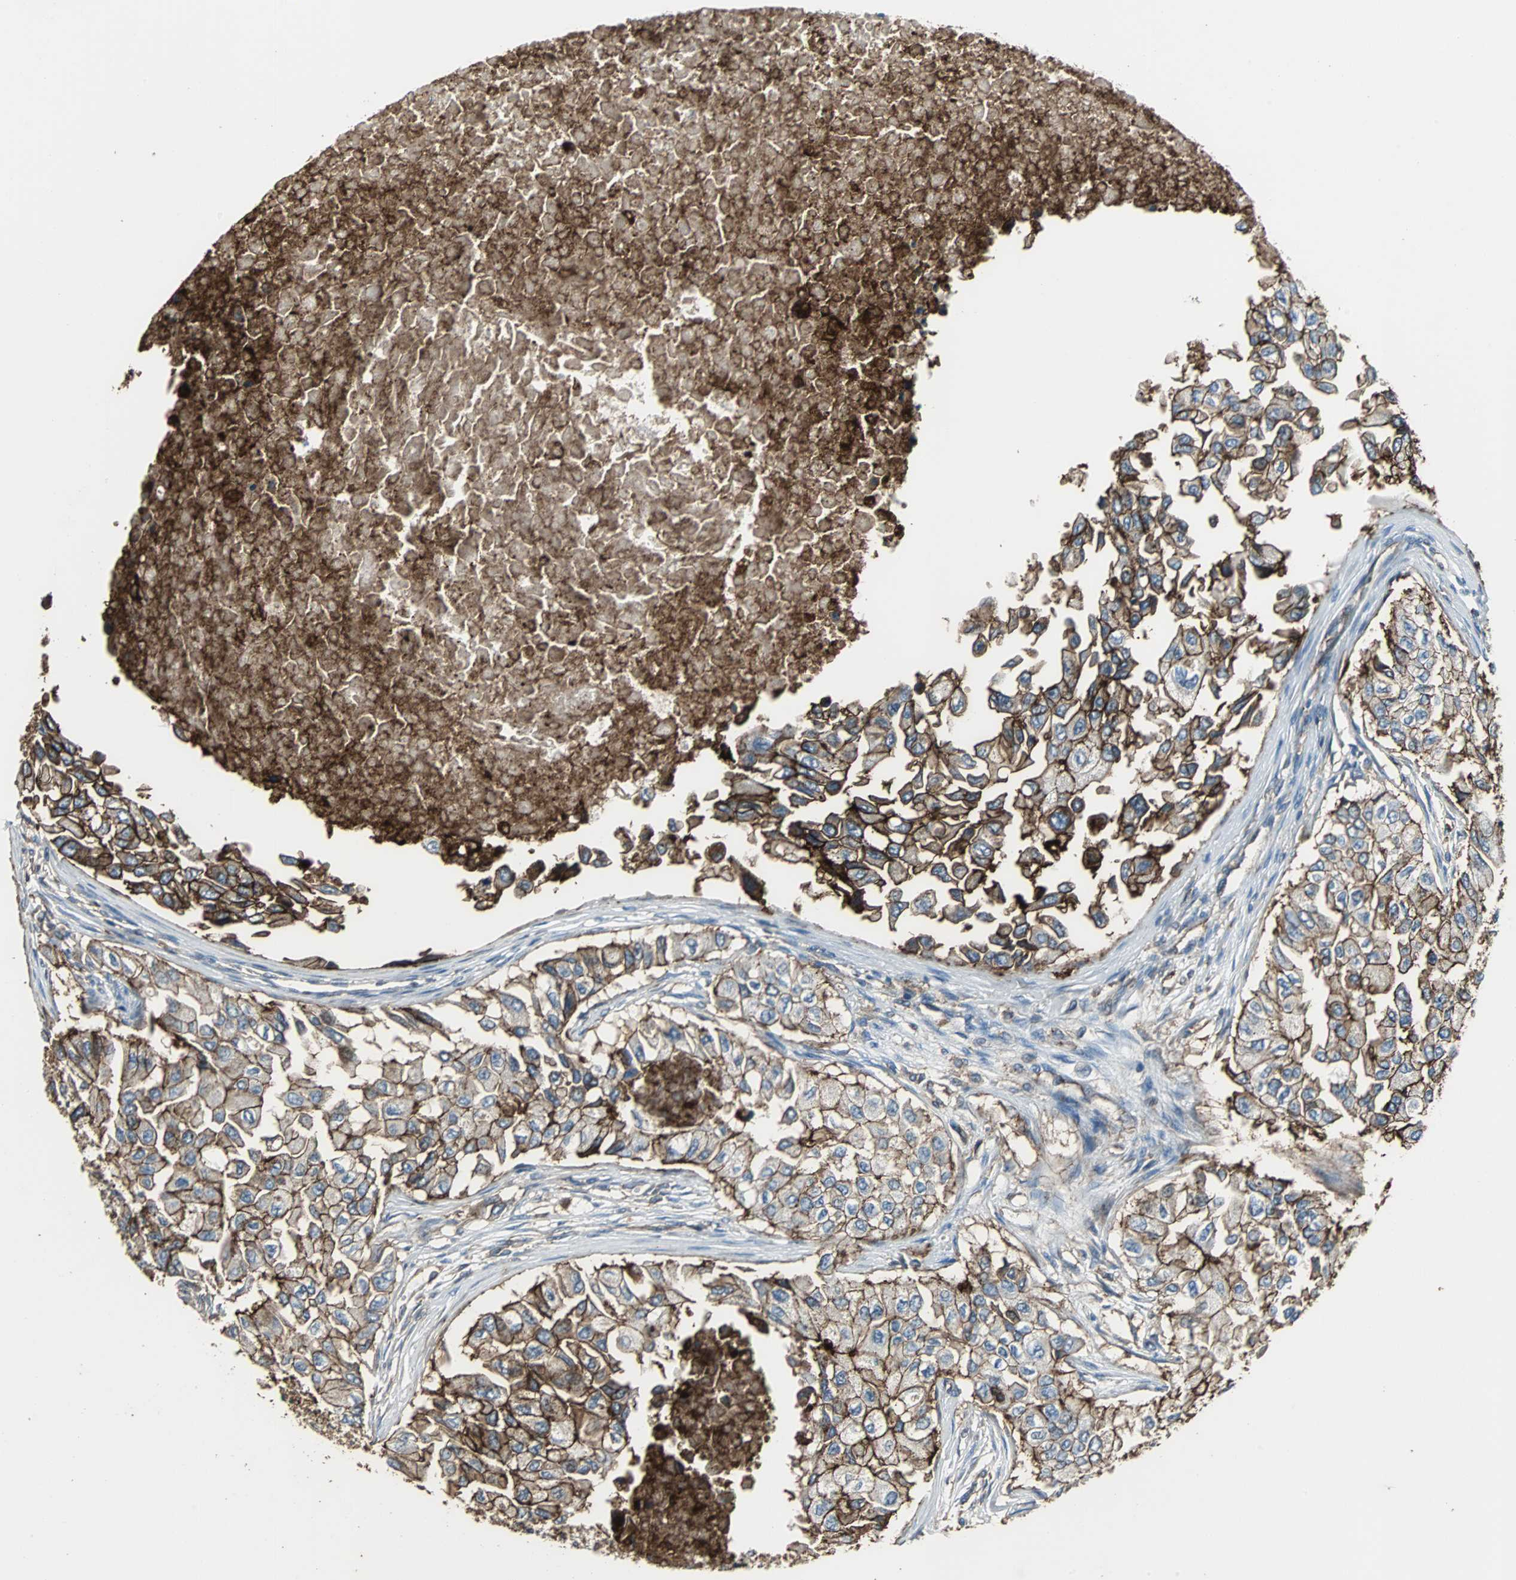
{"staining": {"intensity": "strong", "quantity": ">75%", "location": "cytoplasmic/membranous"}, "tissue": "breast cancer", "cell_type": "Tumor cells", "image_type": "cancer", "snomed": [{"axis": "morphology", "description": "Normal tissue, NOS"}, {"axis": "morphology", "description": "Duct carcinoma"}, {"axis": "topography", "description": "Breast"}], "caption": "Protein staining of breast invasive ductal carcinoma tissue exhibits strong cytoplasmic/membranous expression in approximately >75% of tumor cells.", "gene": "F11R", "patient": {"sex": "female", "age": 49}}